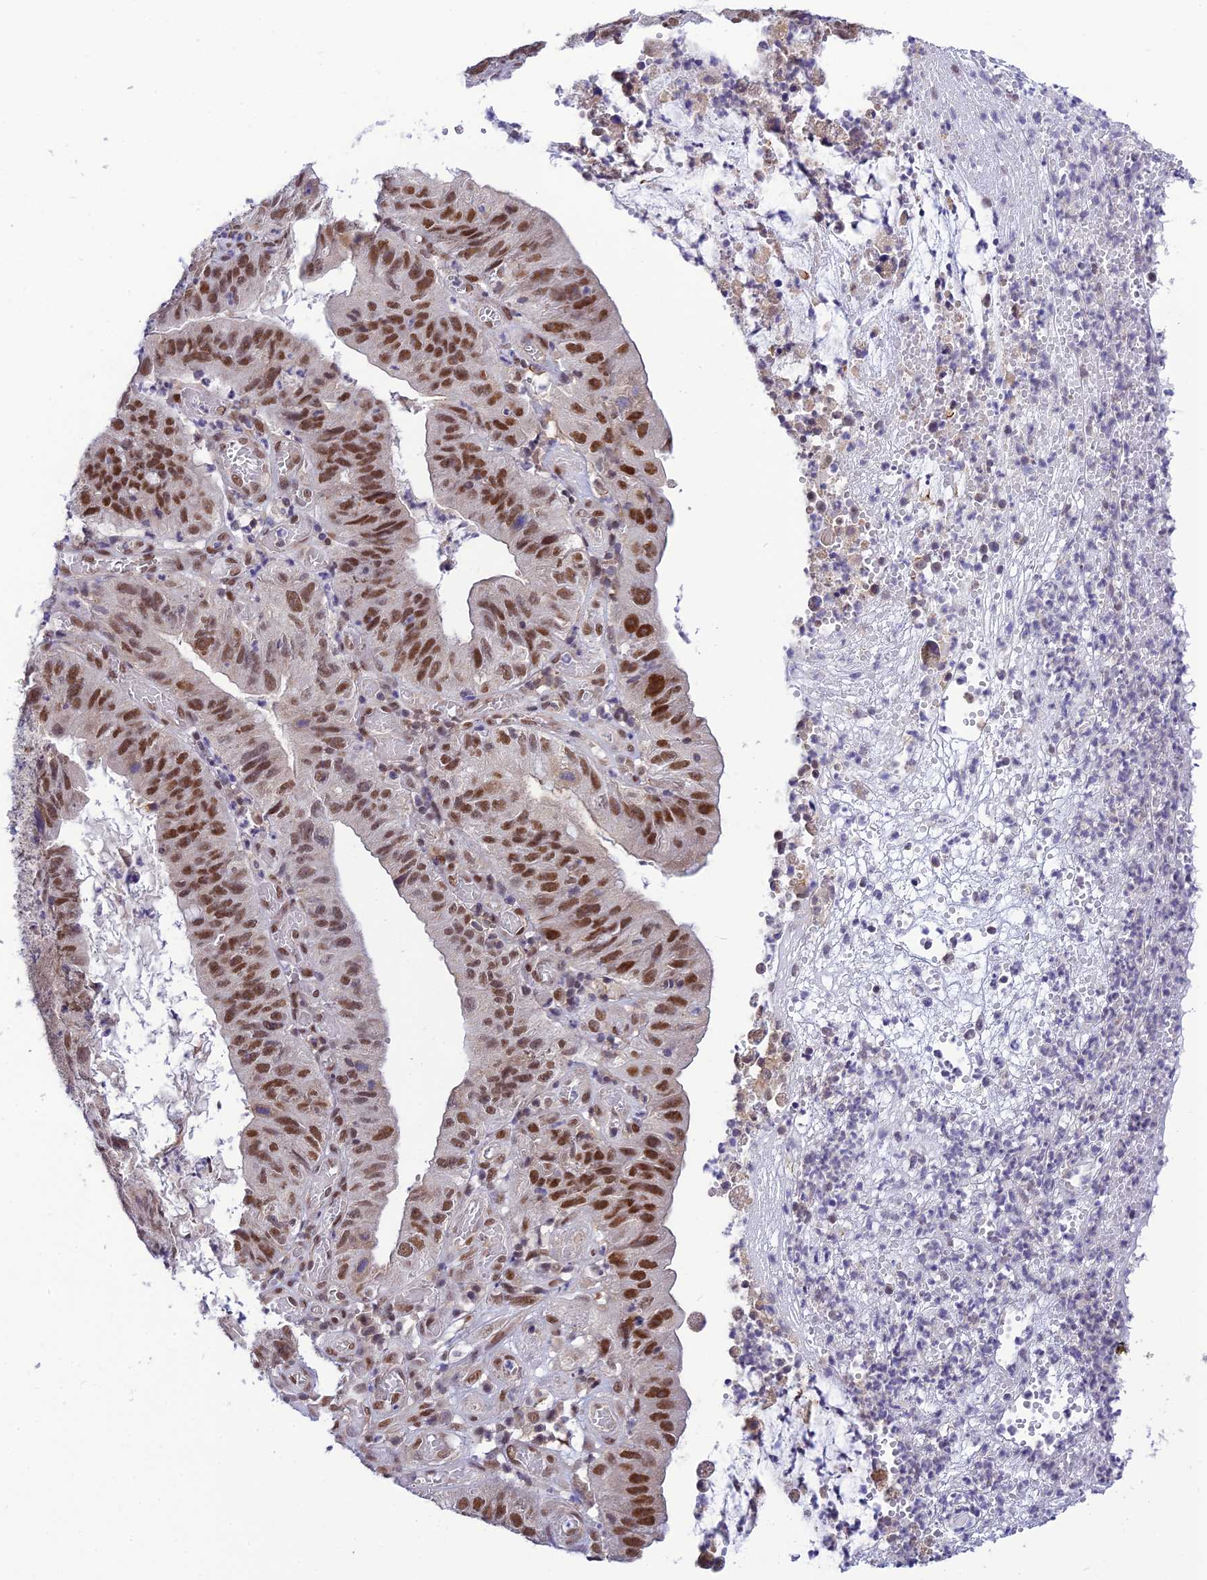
{"staining": {"intensity": "moderate", "quantity": ">75%", "location": "nuclear"}, "tissue": "stomach cancer", "cell_type": "Tumor cells", "image_type": "cancer", "snomed": [{"axis": "morphology", "description": "Adenocarcinoma, NOS"}, {"axis": "topography", "description": "Stomach"}], "caption": "About >75% of tumor cells in human adenocarcinoma (stomach) show moderate nuclear protein expression as visualized by brown immunohistochemical staining.", "gene": "C2orf49", "patient": {"sex": "male", "age": 59}}